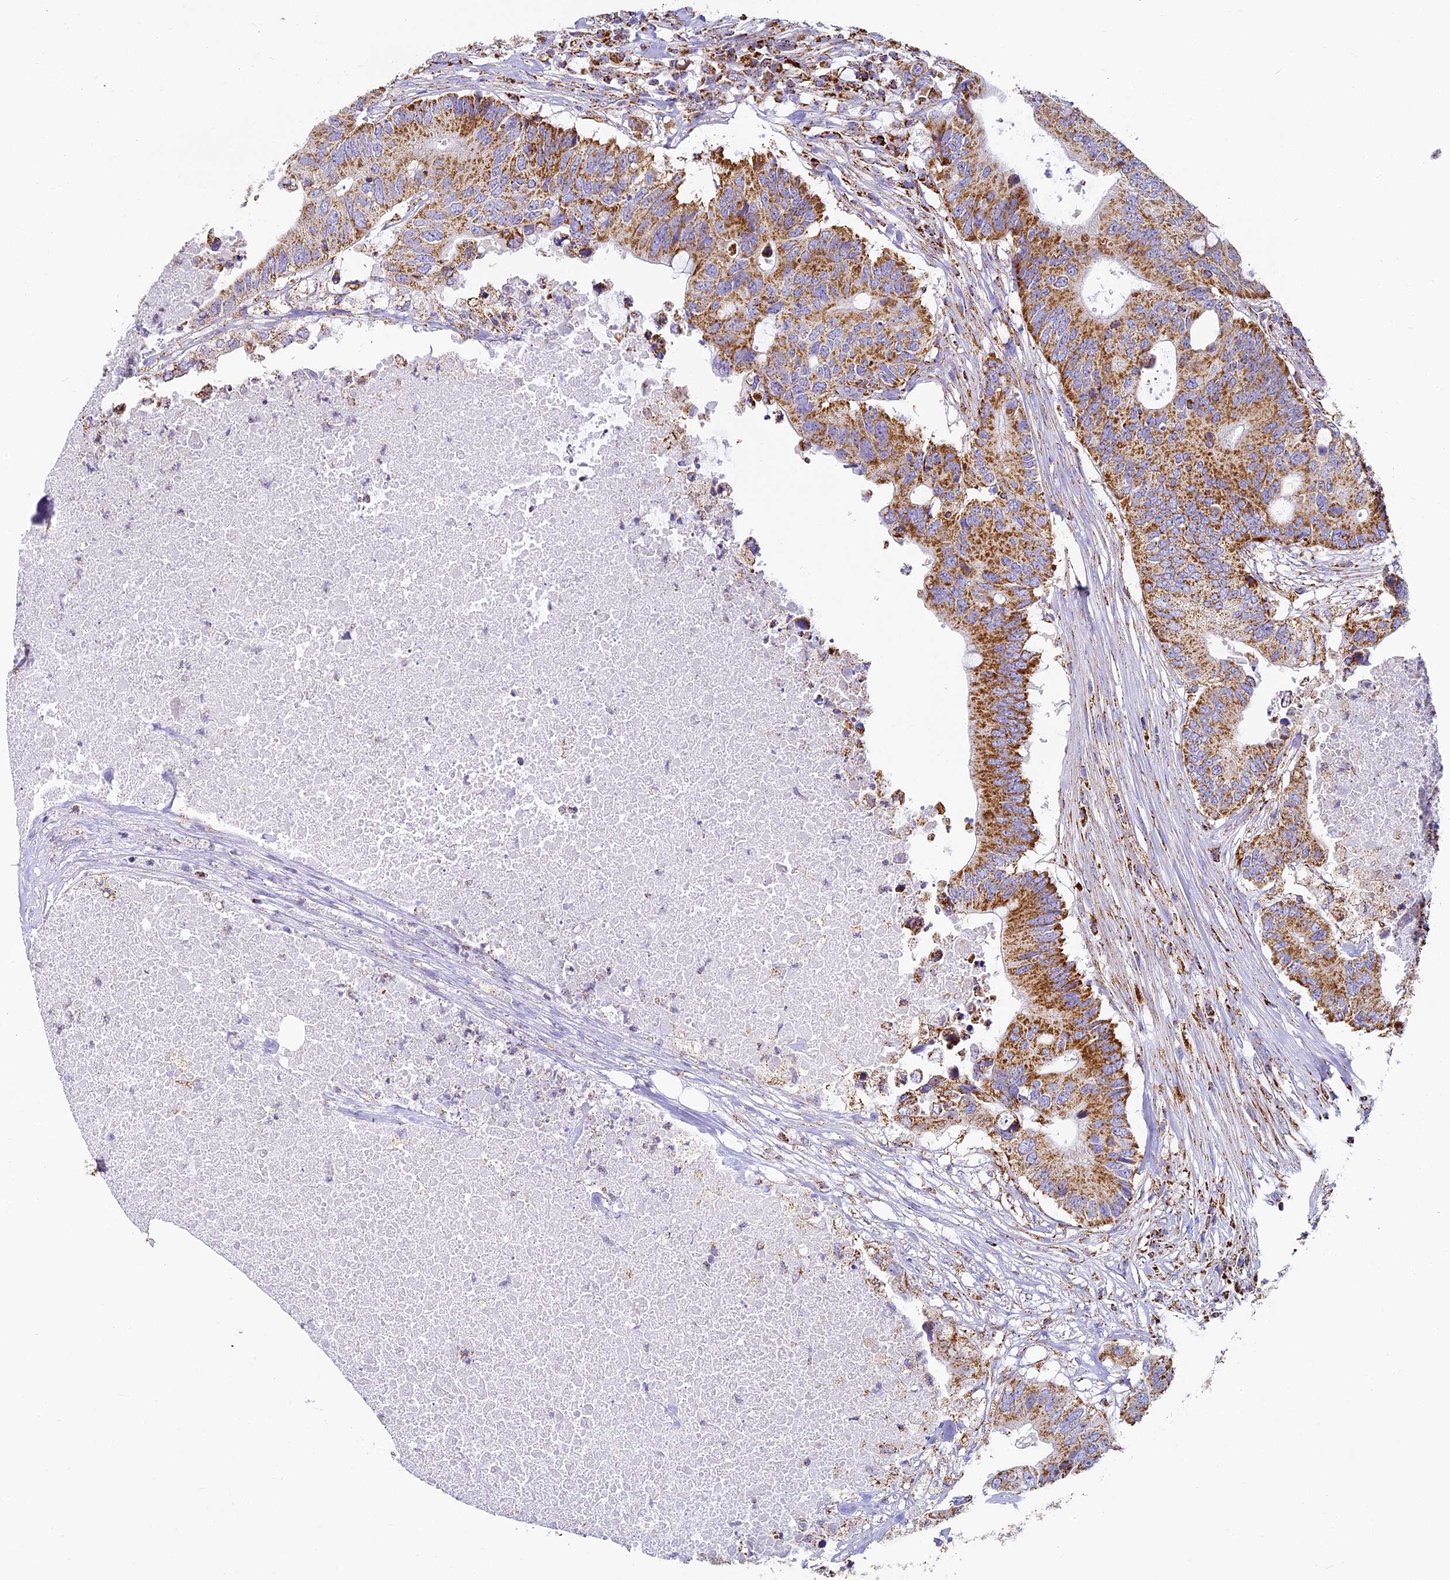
{"staining": {"intensity": "moderate", "quantity": ">75%", "location": "cytoplasmic/membranous"}, "tissue": "colorectal cancer", "cell_type": "Tumor cells", "image_type": "cancer", "snomed": [{"axis": "morphology", "description": "Adenocarcinoma, NOS"}, {"axis": "topography", "description": "Colon"}], "caption": "Protein expression analysis of colorectal cancer reveals moderate cytoplasmic/membranous staining in about >75% of tumor cells.", "gene": "STK17A", "patient": {"sex": "male", "age": 71}}